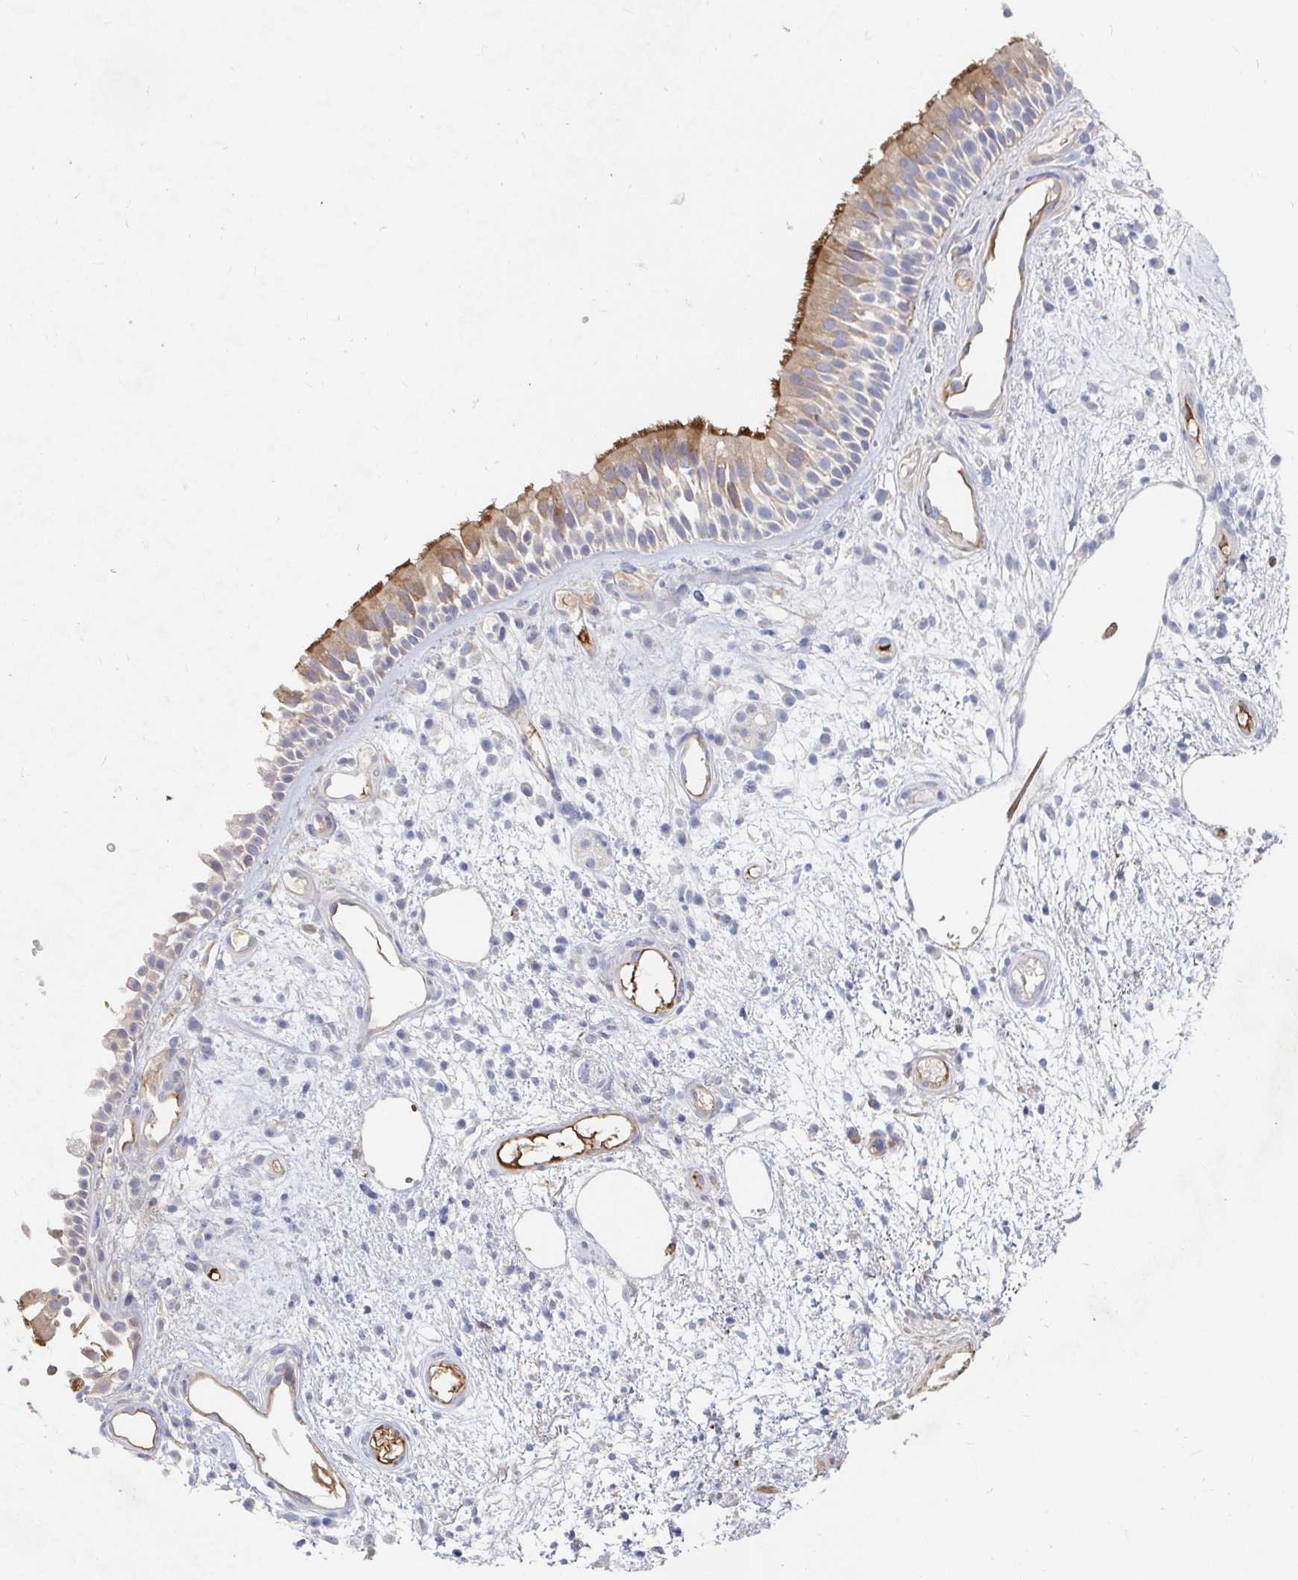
{"staining": {"intensity": "moderate", "quantity": "25%-75%", "location": "cytoplasmic/membranous"}, "tissue": "nasopharynx", "cell_type": "Respiratory epithelial cells", "image_type": "normal", "snomed": [{"axis": "morphology", "description": "Normal tissue, NOS"}, {"axis": "morphology", "description": "Inflammation, NOS"}, {"axis": "topography", "description": "Nasopharynx"}], "caption": "Approximately 25%-75% of respiratory epithelial cells in normal human nasopharynx demonstrate moderate cytoplasmic/membranous protein staining as visualized by brown immunohistochemical staining.", "gene": "NME9", "patient": {"sex": "male", "age": 54}}